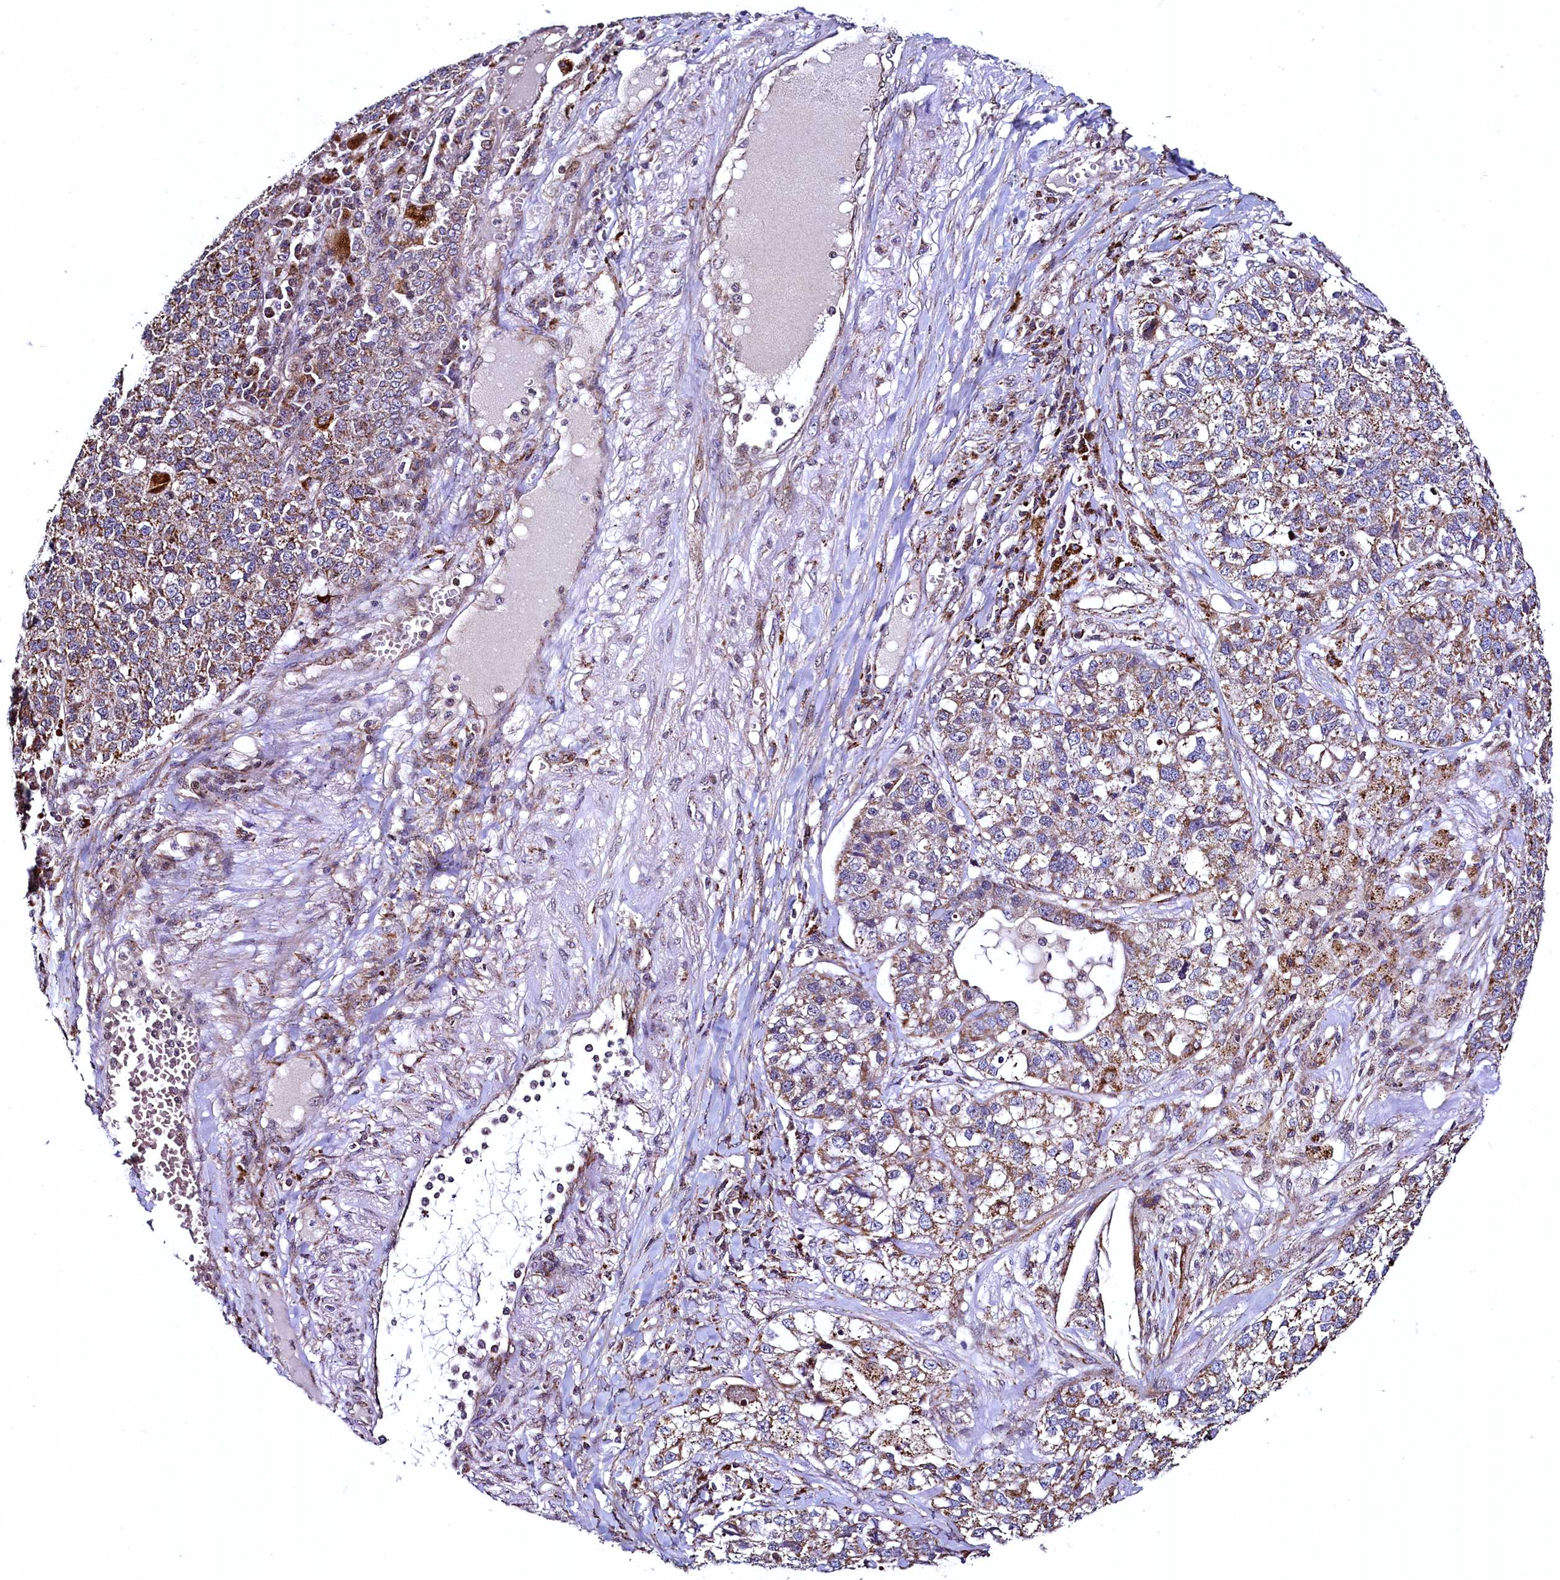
{"staining": {"intensity": "moderate", "quantity": ">75%", "location": "cytoplasmic/membranous"}, "tissue": "lung cancer", "cell_type": "Tumor cells", "image_type": "cancer", "snomed": [{"axis": "morphology", "description": "Adenocarcinoma, NOS"}, {"axis": "topography", "description": "Lung"}], "caption": "A brown stain highlights moderate cytoplasmic/membranous expression of a protein in lung cancer (adenocarcinoma) tumor cells.", "gene": "ZNF577", "patient": {"sex": "male", "age": 49}}